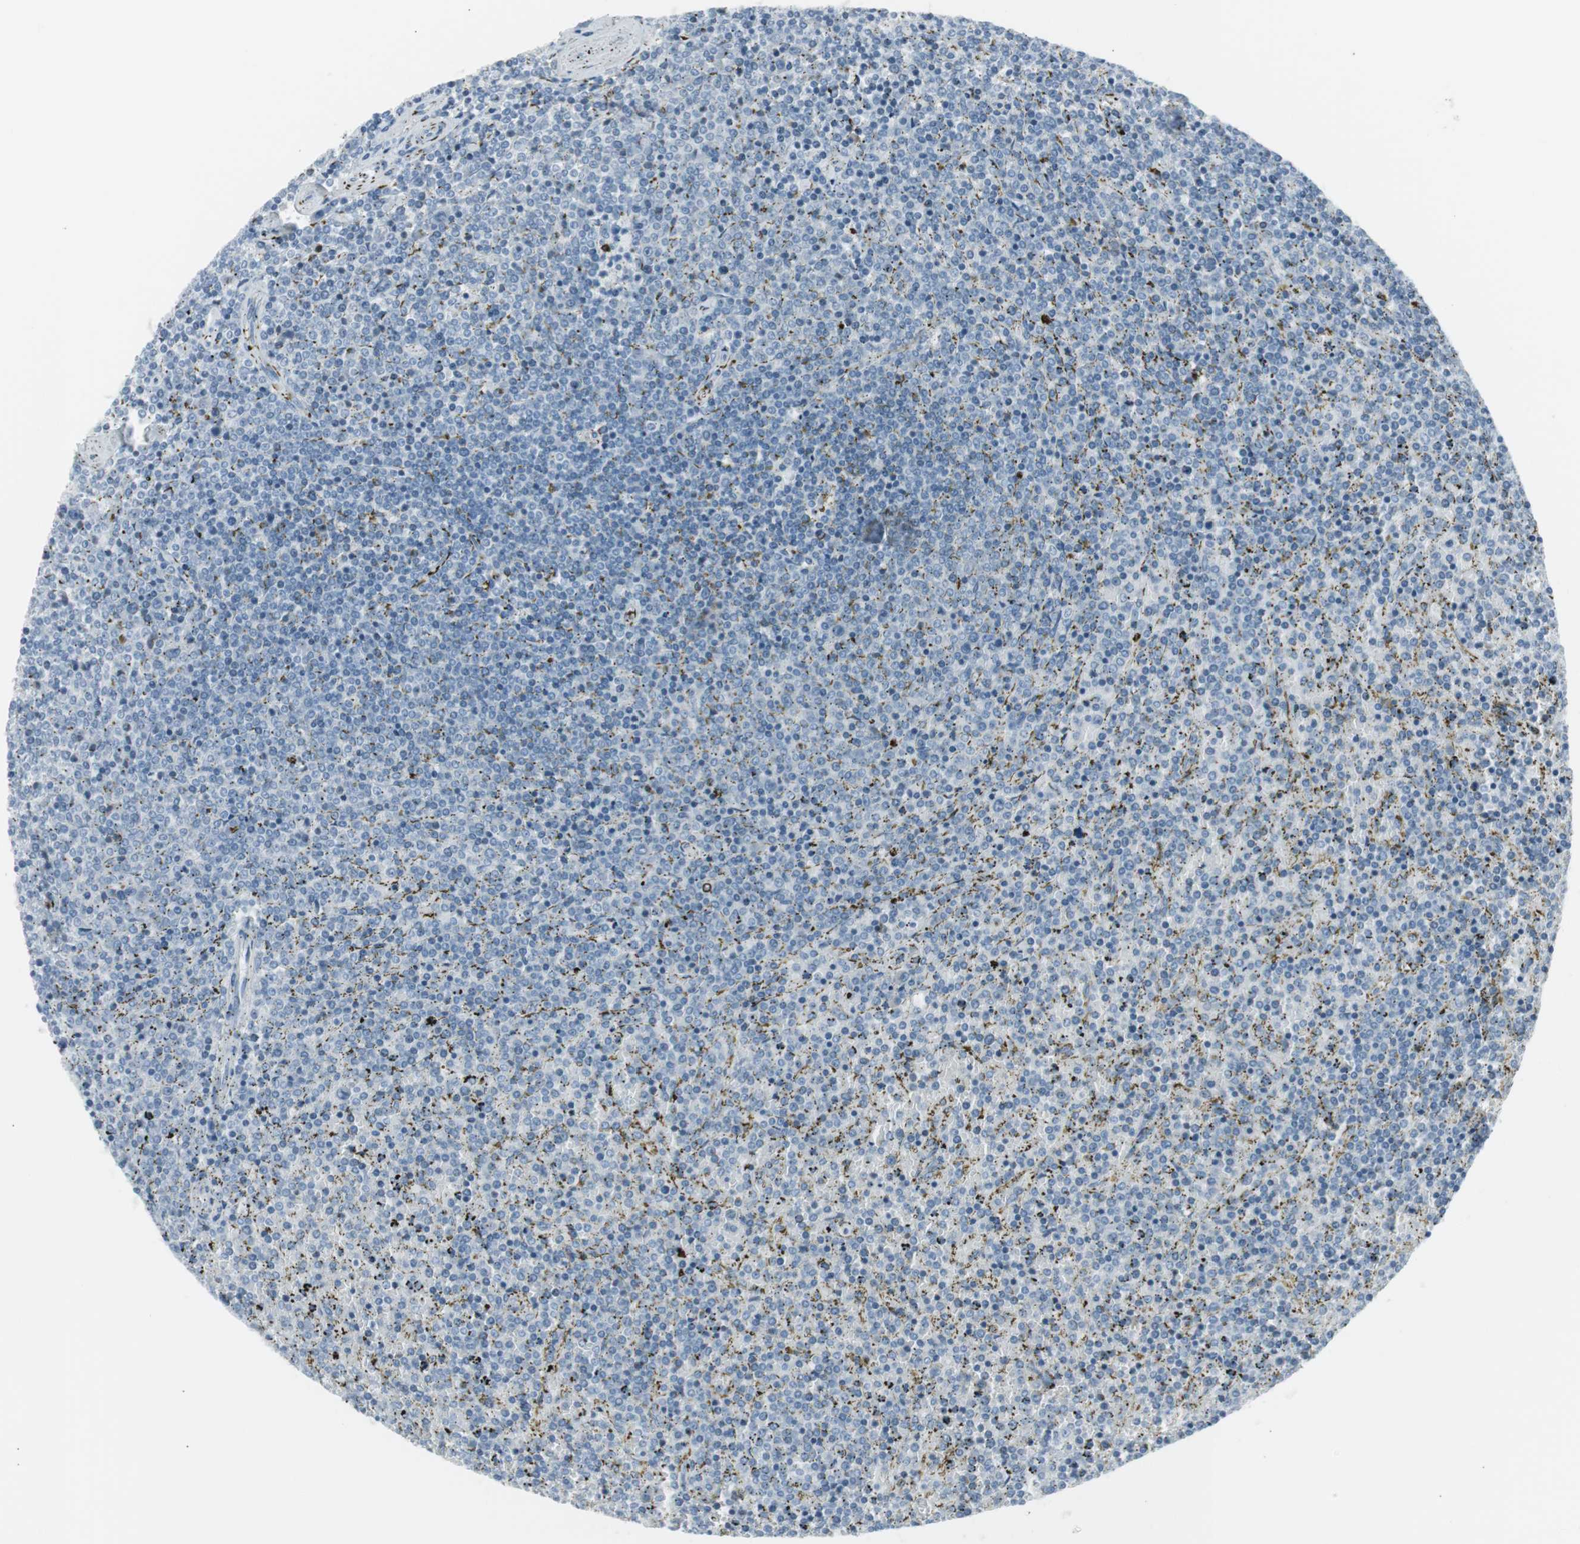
{"staining": {"intensity": "negative", "quantity": "none", "location": "none"}, "tissue": "lymphoma", "cell_type": "Tumor cells", "image_type": "cancer", "snomed": [{"axis": "morphology", "description": "Malignant lymphoma, non-Hodgkin's type, Low grade"}, {"axis": "topography", "description": "Spleen"}], "caption": "Immunohistochemistry (IHC) image of neoplastic tissue: human lymphoma stained with DAB (3,3'-diaminobenzidine) demonstrates no significant protein staining in tumor cells.", "gene": "AGR2", "patient": {"sex": "female", "age": 77}}